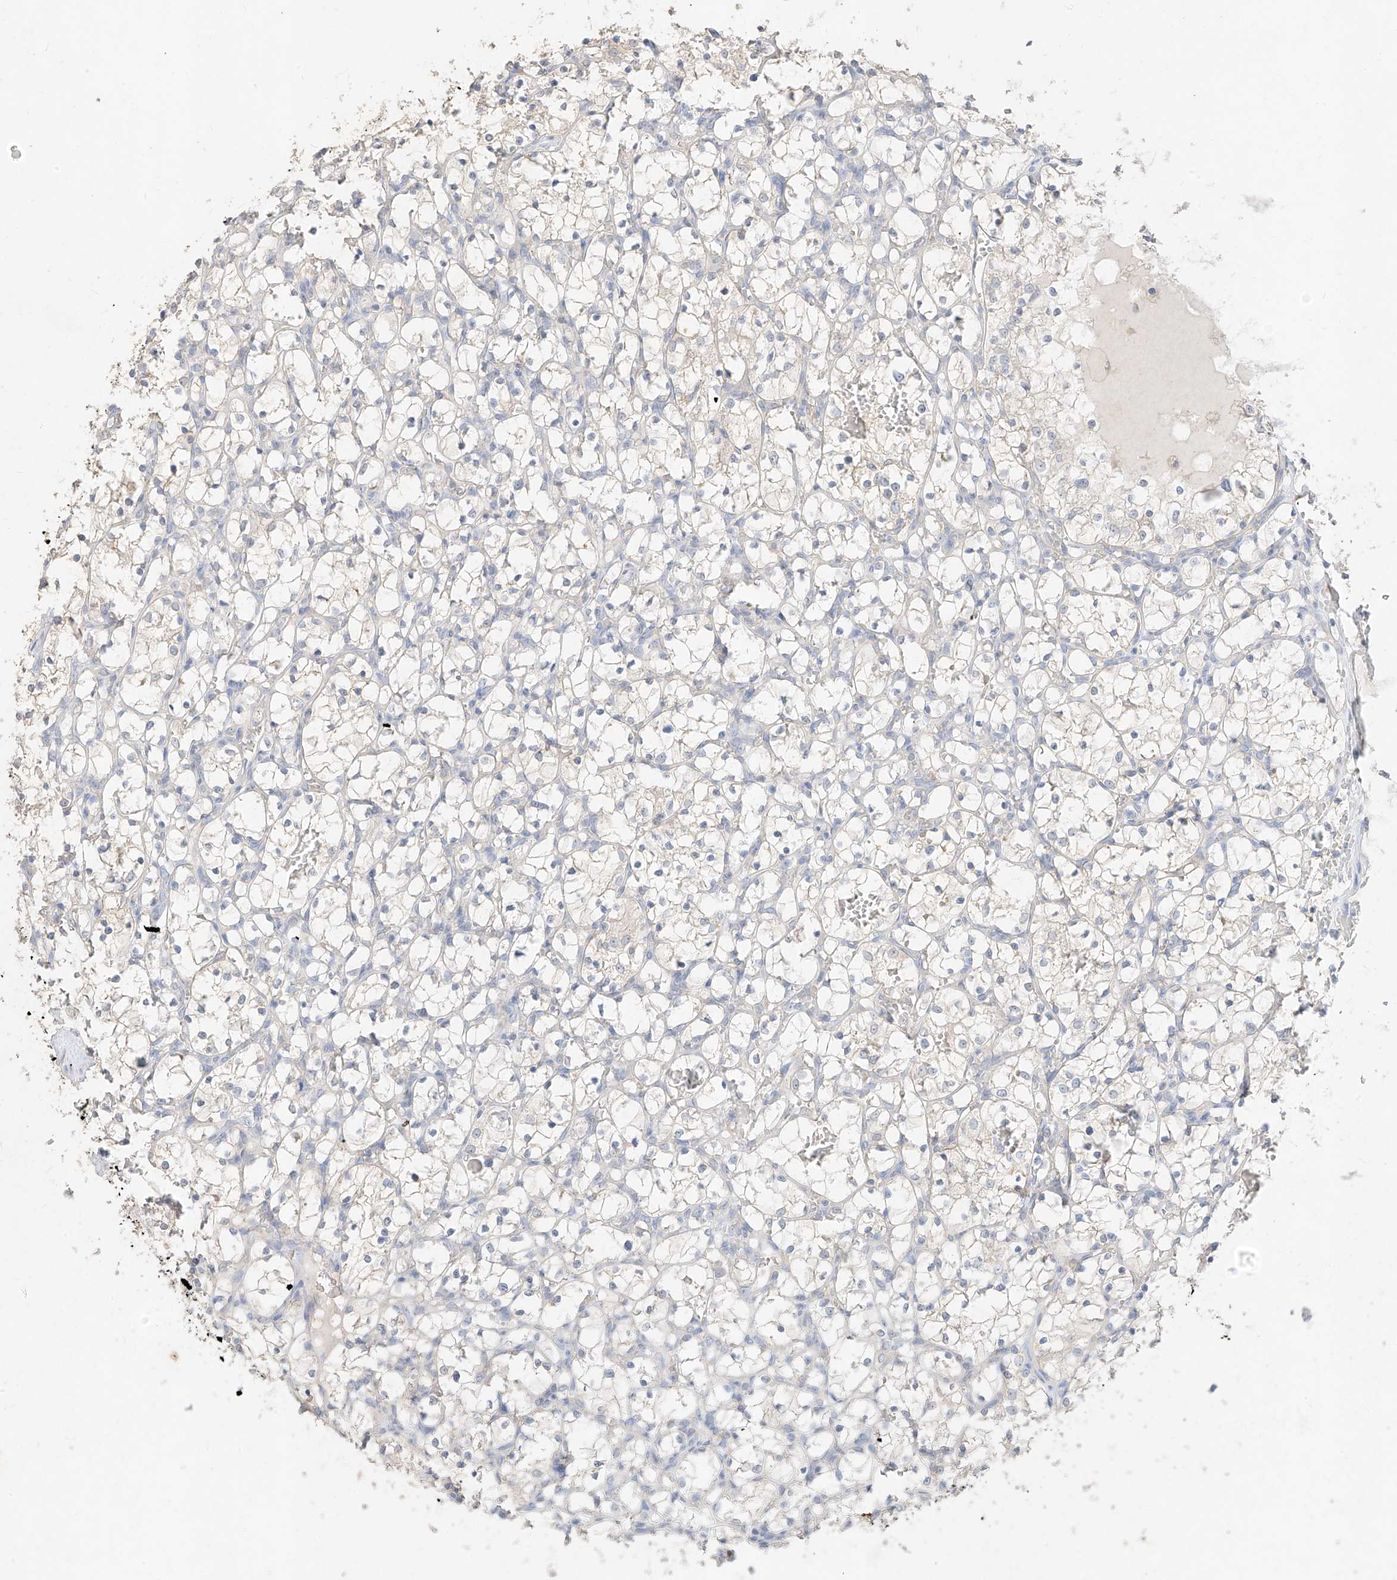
{"staining": {"intensity": "negative", "quantity": "none", "location": "none"}, "tissue": "renal cancer", "cell_type": "Tumor cells", "image_type": "cancer", "snomed": [{"axis": "morphology", "description": "Adenocarcinoma, NOS"}, {"axis": "topography", "description": "Kidney"}], "caption": "The photomicrograph displays no significant staining in tumor cells of renal adenocarcinoma.", "gene": "ZZEF1", "patient": {"sex": "female", "age": 69}}